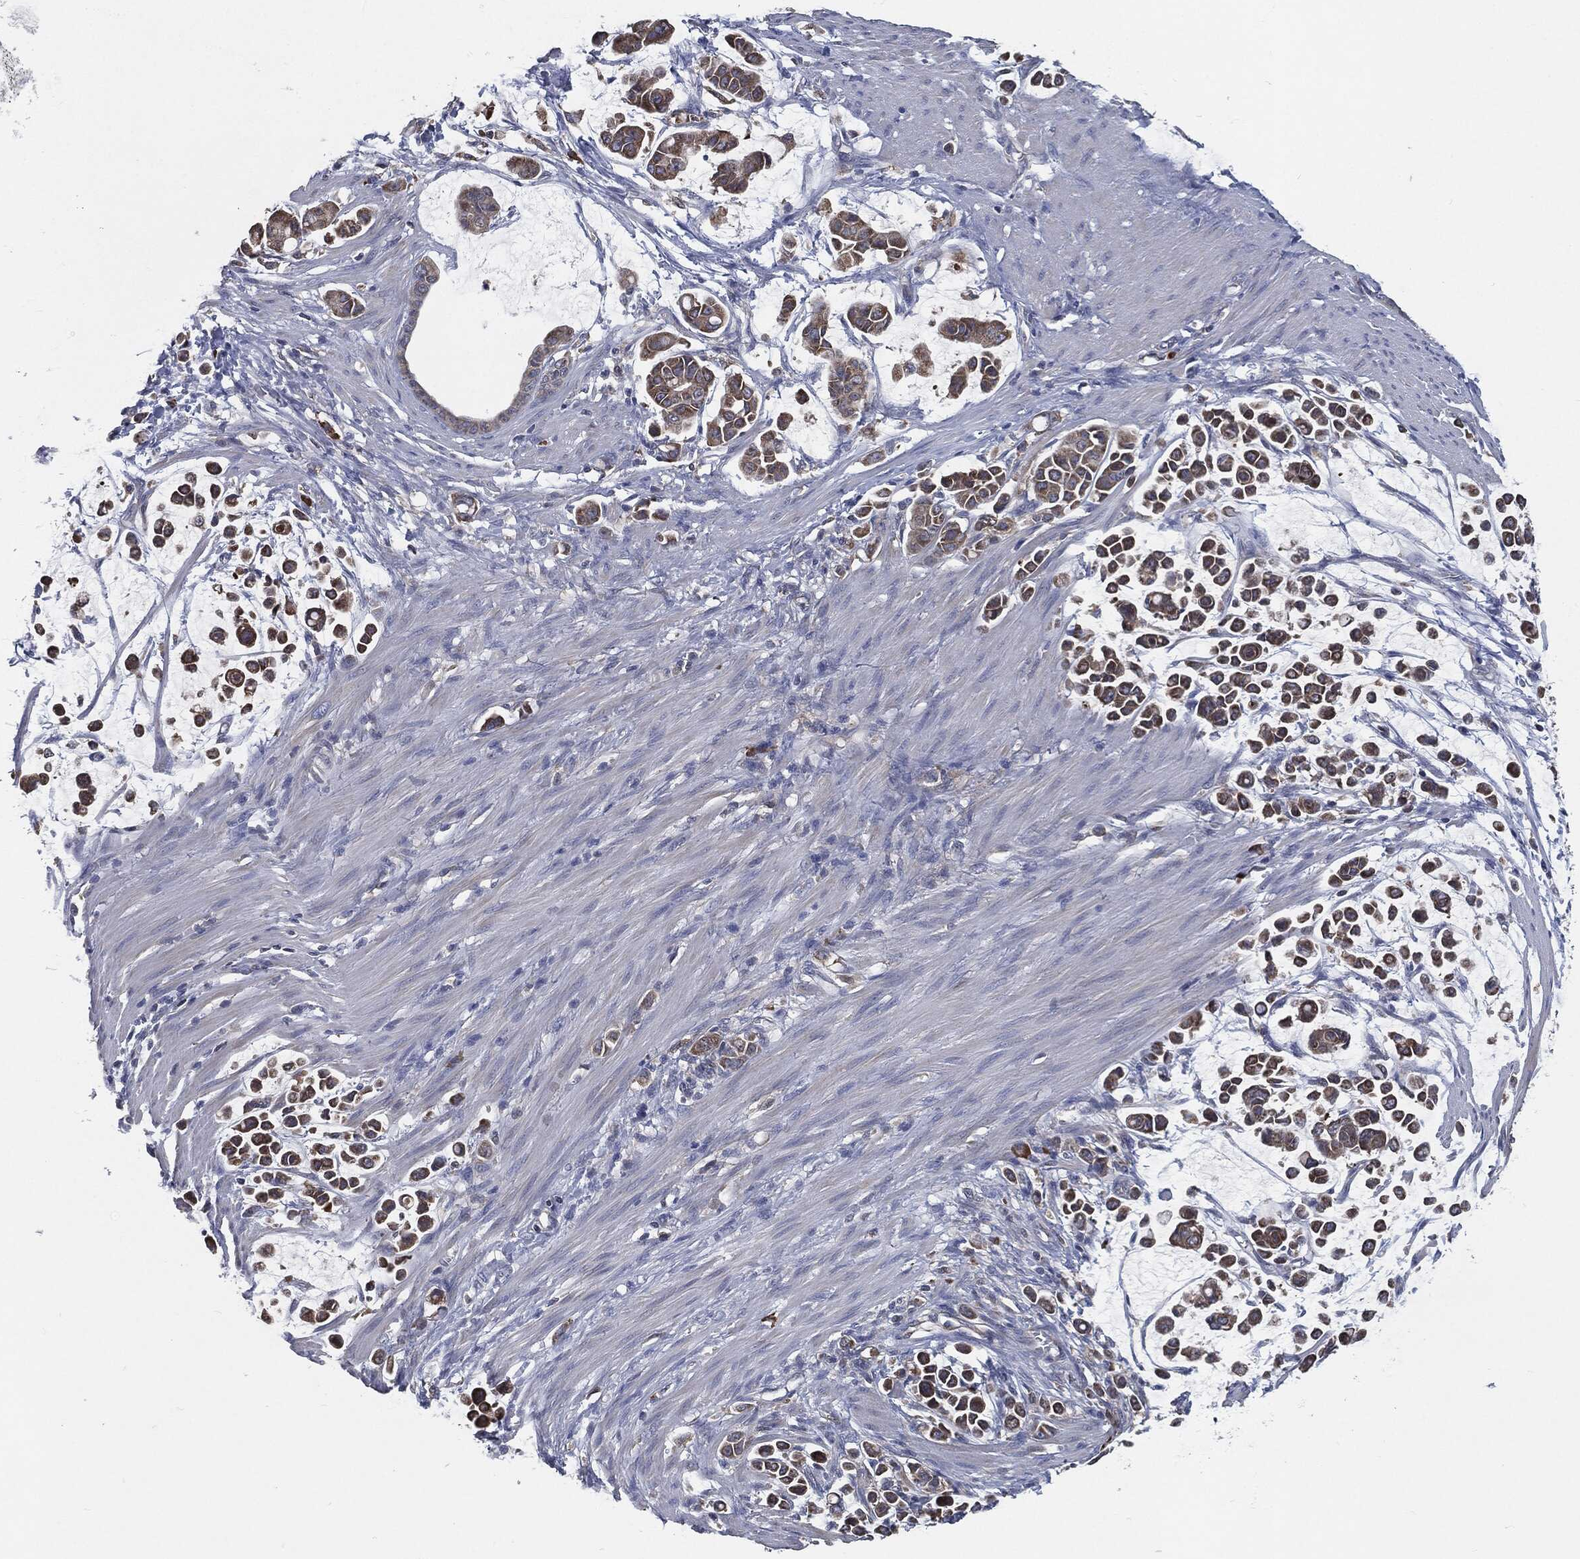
{"staining": {"intensity": "strong", "quantity": "25%-75%", "location": "cytoplasmic/membranous"}, "tissue": "stomach cancer", "cell_type": "Tumor cells", "image_type": "cancer", "snomed": [{"axis": "morphology", "description": "Adenocarcinoma, NOS"}, {"axis": "topography", "description": "Stomach"}], "caption": "DAB immunohistochemical staining of stomach cancer shows strong cytoplasmic/membranous protein staining in approximately 25%-75% of tumor cells.", "gene": "PRDX4", "patient": {"sex": "male", "age": 82}}